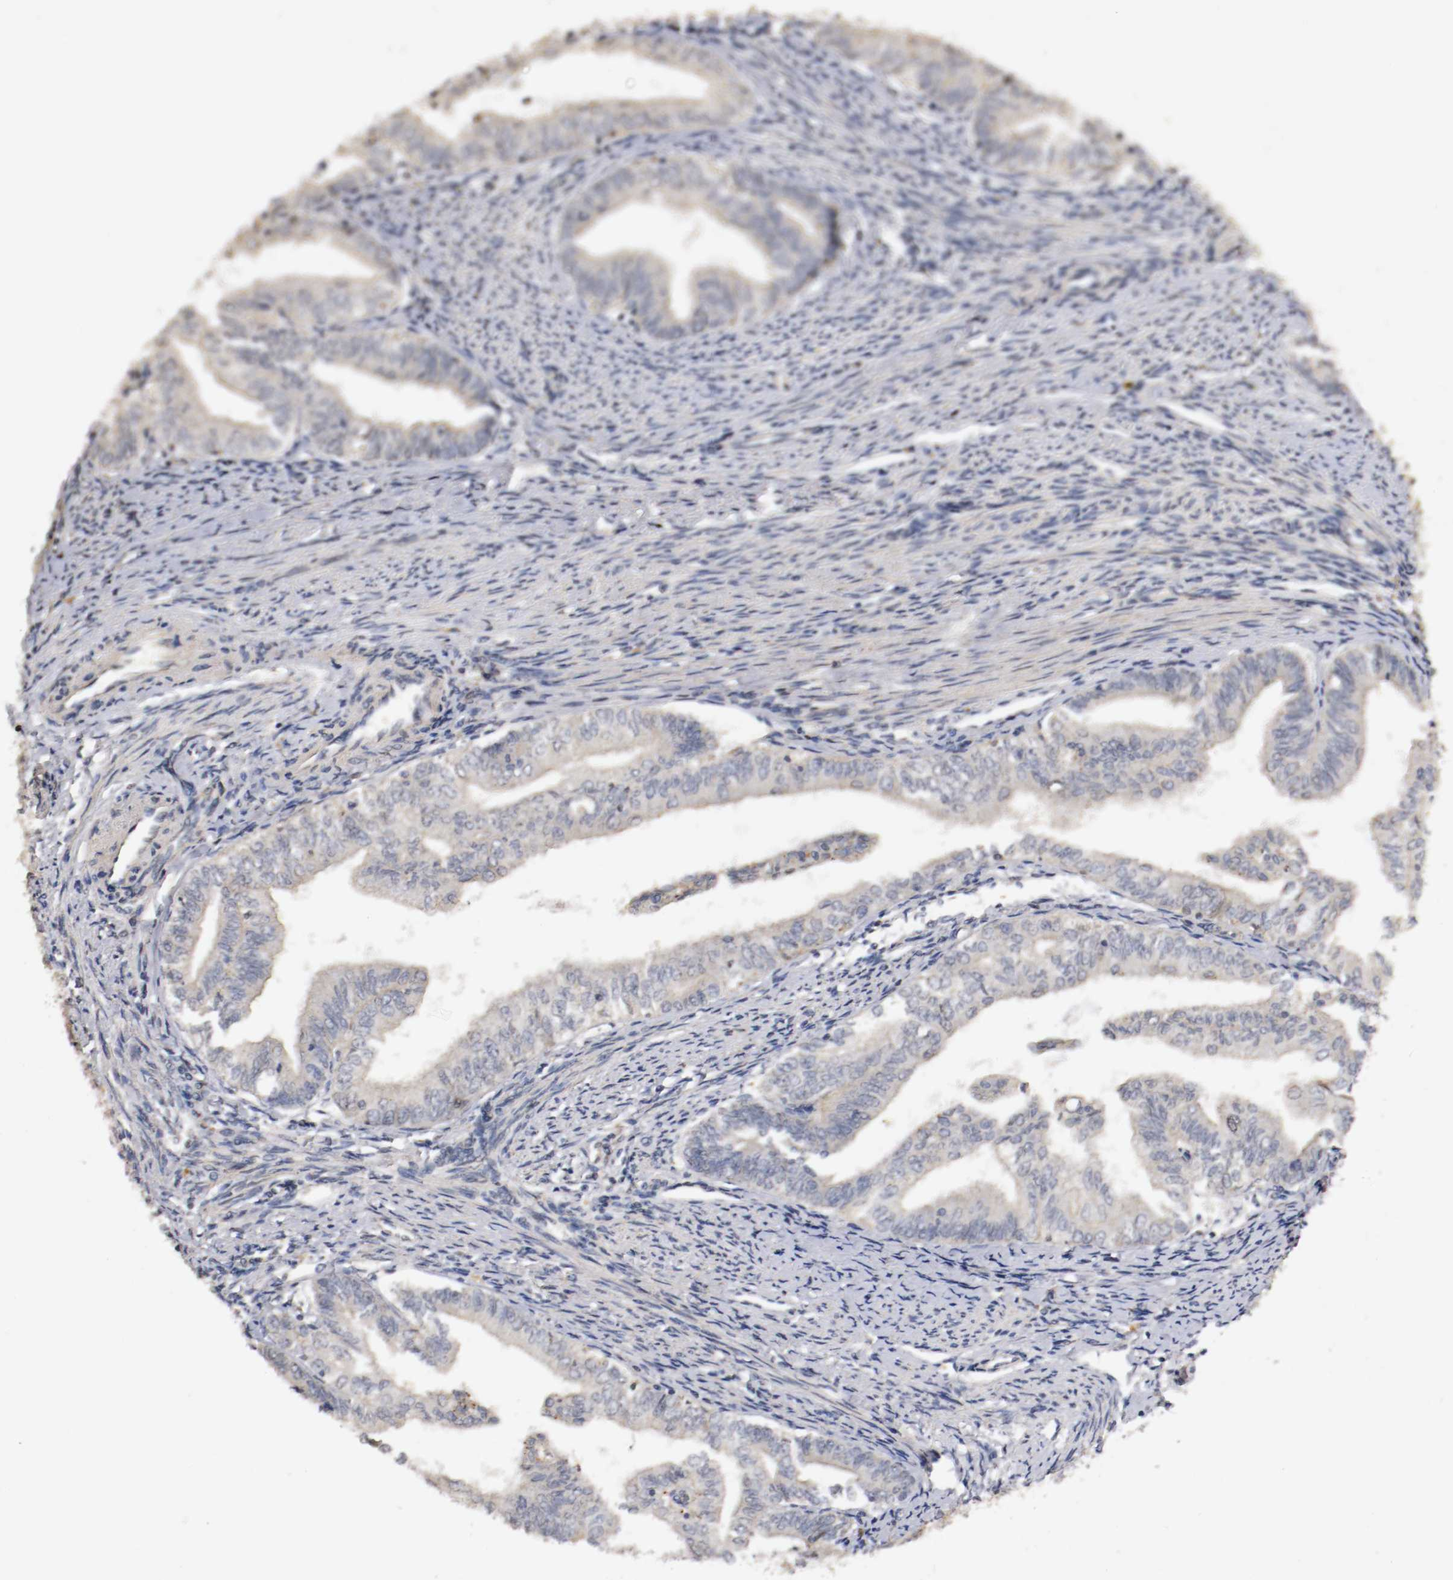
{"staining": {"intensity": "negative", "quantity": "none", "location": "none"}, "tissue": "endometrial cancer", "cell_type": "Tumor cells", "image_type": "cancer", "snomed": [{"axis": "morphology", "description": "Adenocarcinoma, NOS"}, {"axis": "topography", "description": "Endometrium"}], "caption": "Immunohistochemistry (IHC) micrograph of neoplastic tissue: endometrial cancer (adenocarcinoma) stained with DAB (3,3'-diaminobenzidine) reveals no significant protein staining in tumor cells.", "gene": "TNFRSF1B", "patient": {"sex": "female", "age": 66}}